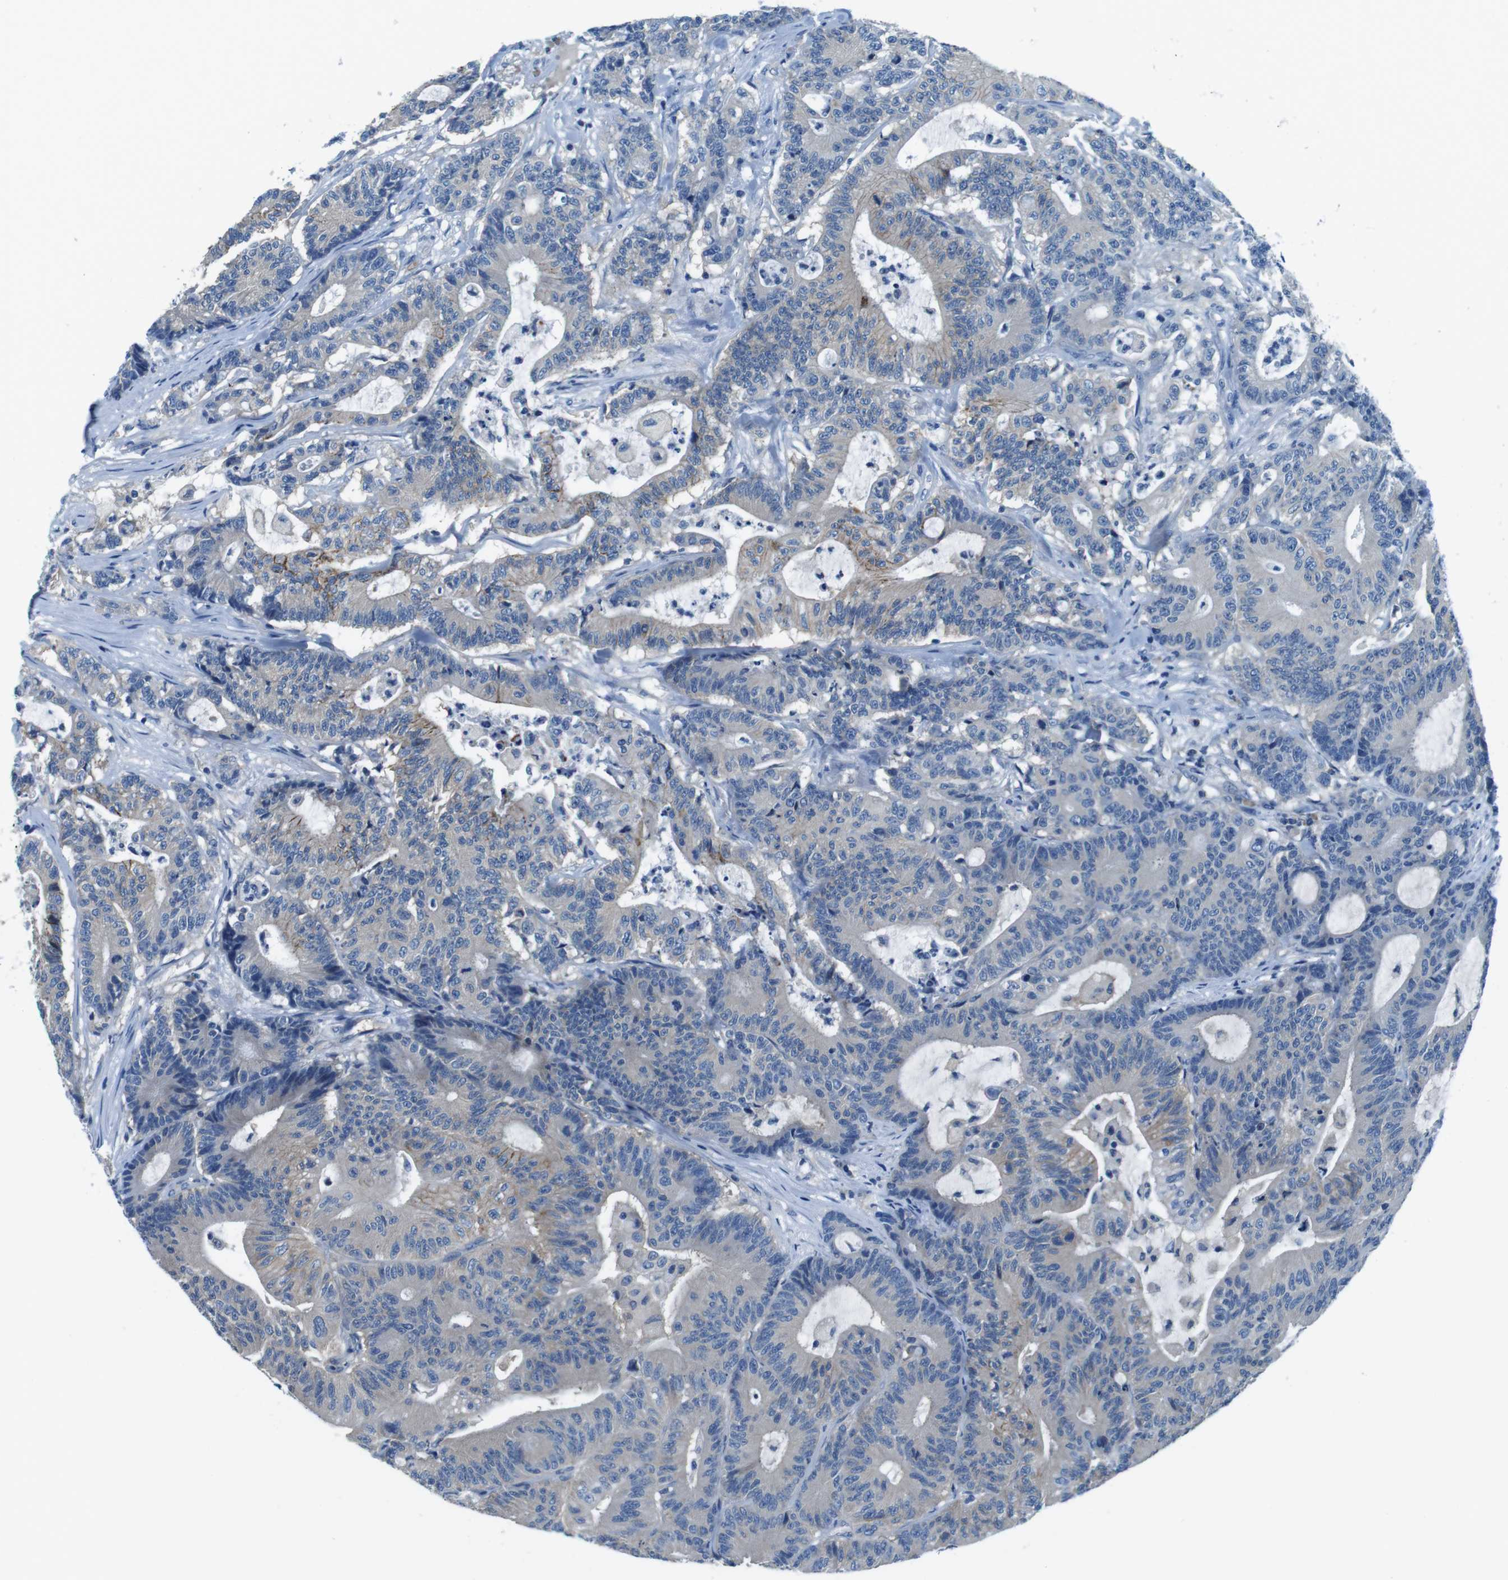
{"staining": {"intensity": "weak", "quantity": "<25%", "location": "cytoplasmic/membranous"}, "tissue": "colorectal cancer", "cell_type": "Tumor cells", "image_type": "cancer", "snomed": [{"axis": "morphology", "description": "Adenocarcinoma, NOS"}, {"axis": "topography", "description": "Colon"}], "caption": "Colorectal cancer was stained to show a protein in brown. There is no significant expression in tumor cells.", "gene": "DENND4C", "patient": {"sex": "female", "age": 84}}